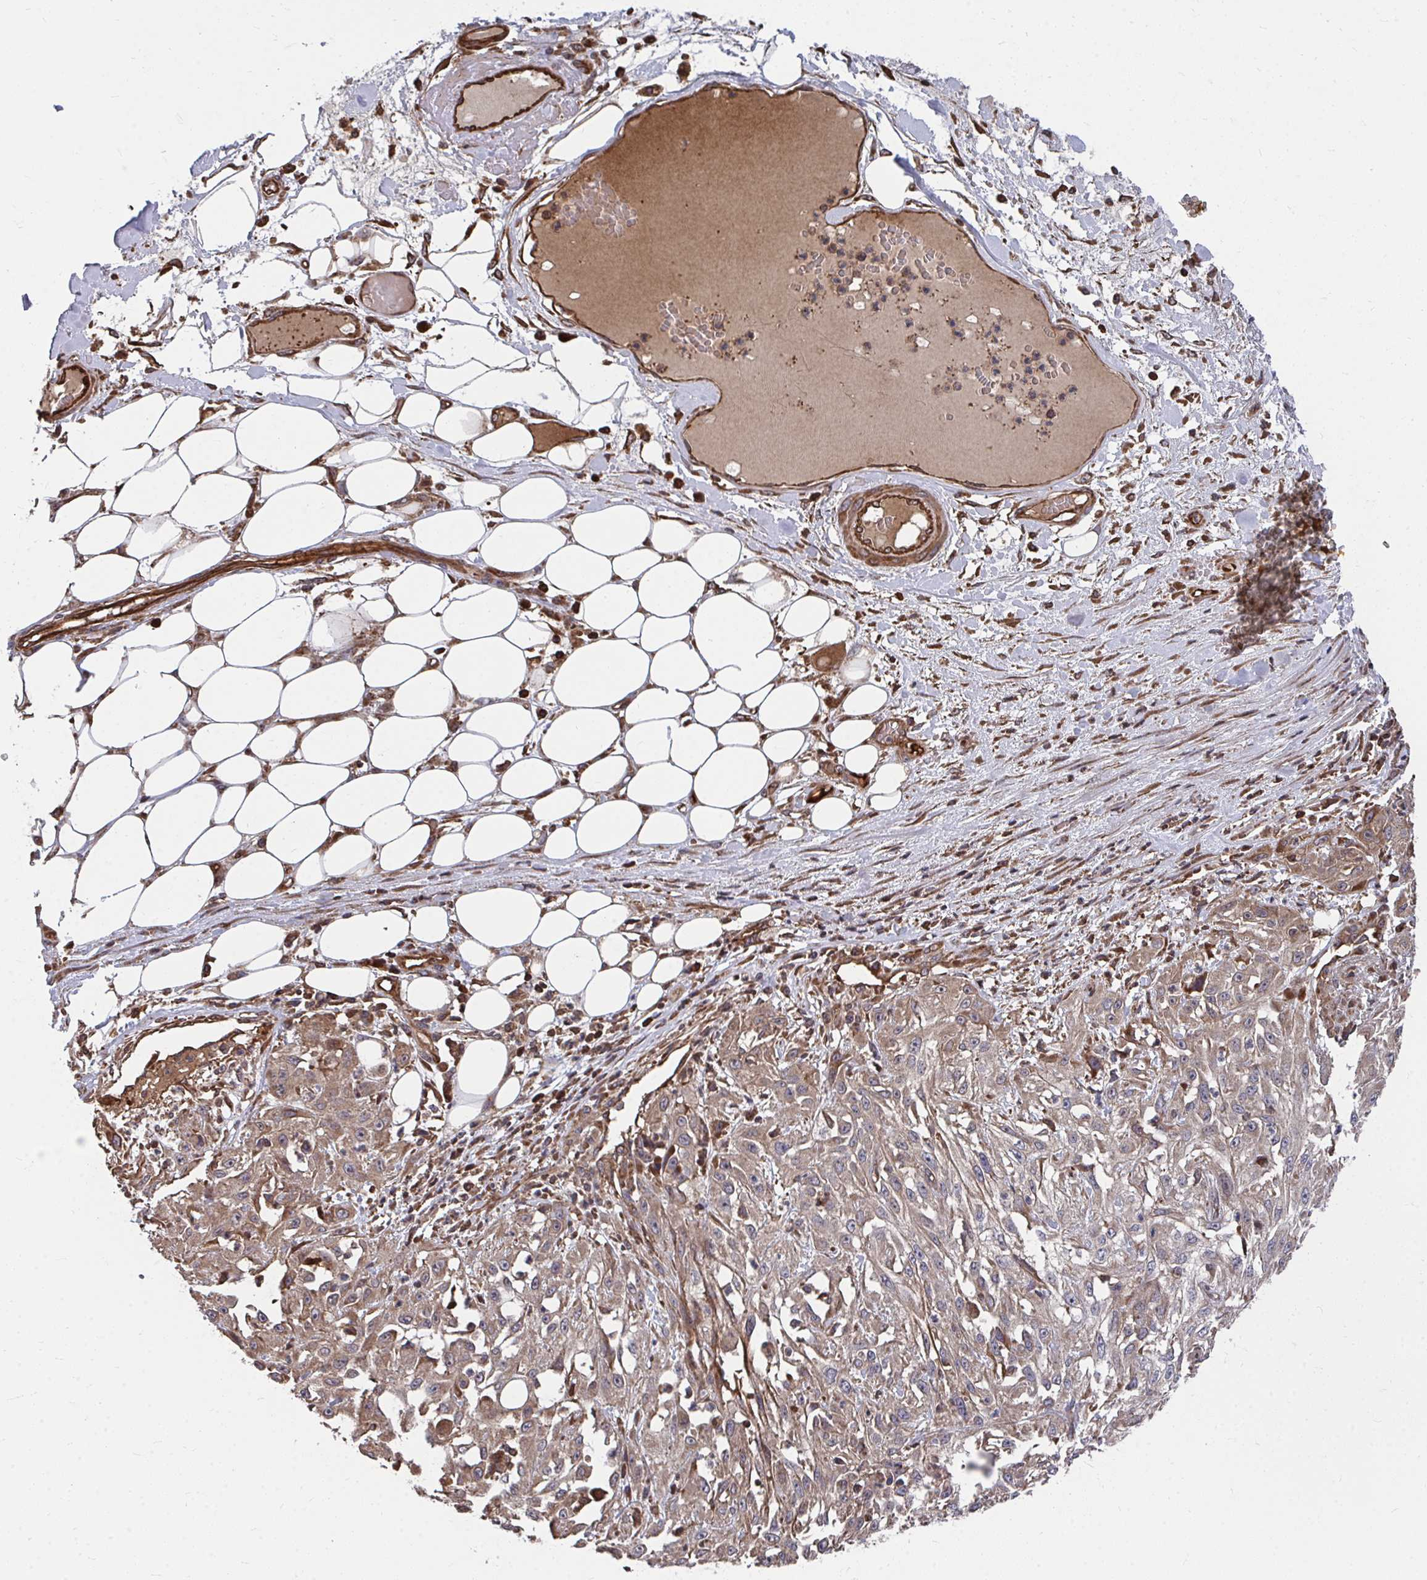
{"staining": {"intensity": "moderate", "quantity": "25%-75%", "location": "cytoplasmic/membranous"}, "tissue": "skin cancer", "cell_type": "Tumor cells", "image_type": "cancer", "snomed": [{"axis": "morphology", "description": "Squamous cell carcinoma, NOS"}, {"axis": "morphology", "description": "Squamous cell carcinoma, metastatic, NOS"}, {"axis": "topography", "description": "Skin"}, {"axis": "topography", "description": "Lymph node"}], "caption": "Skin cancer stained with immunohistochemistry shows moderate cytoplasmic/membranous expression in approximately 25%-75% of tumor cells.", "gene": "FAM89A", "patient": {"sex": "male", "age": 75}}